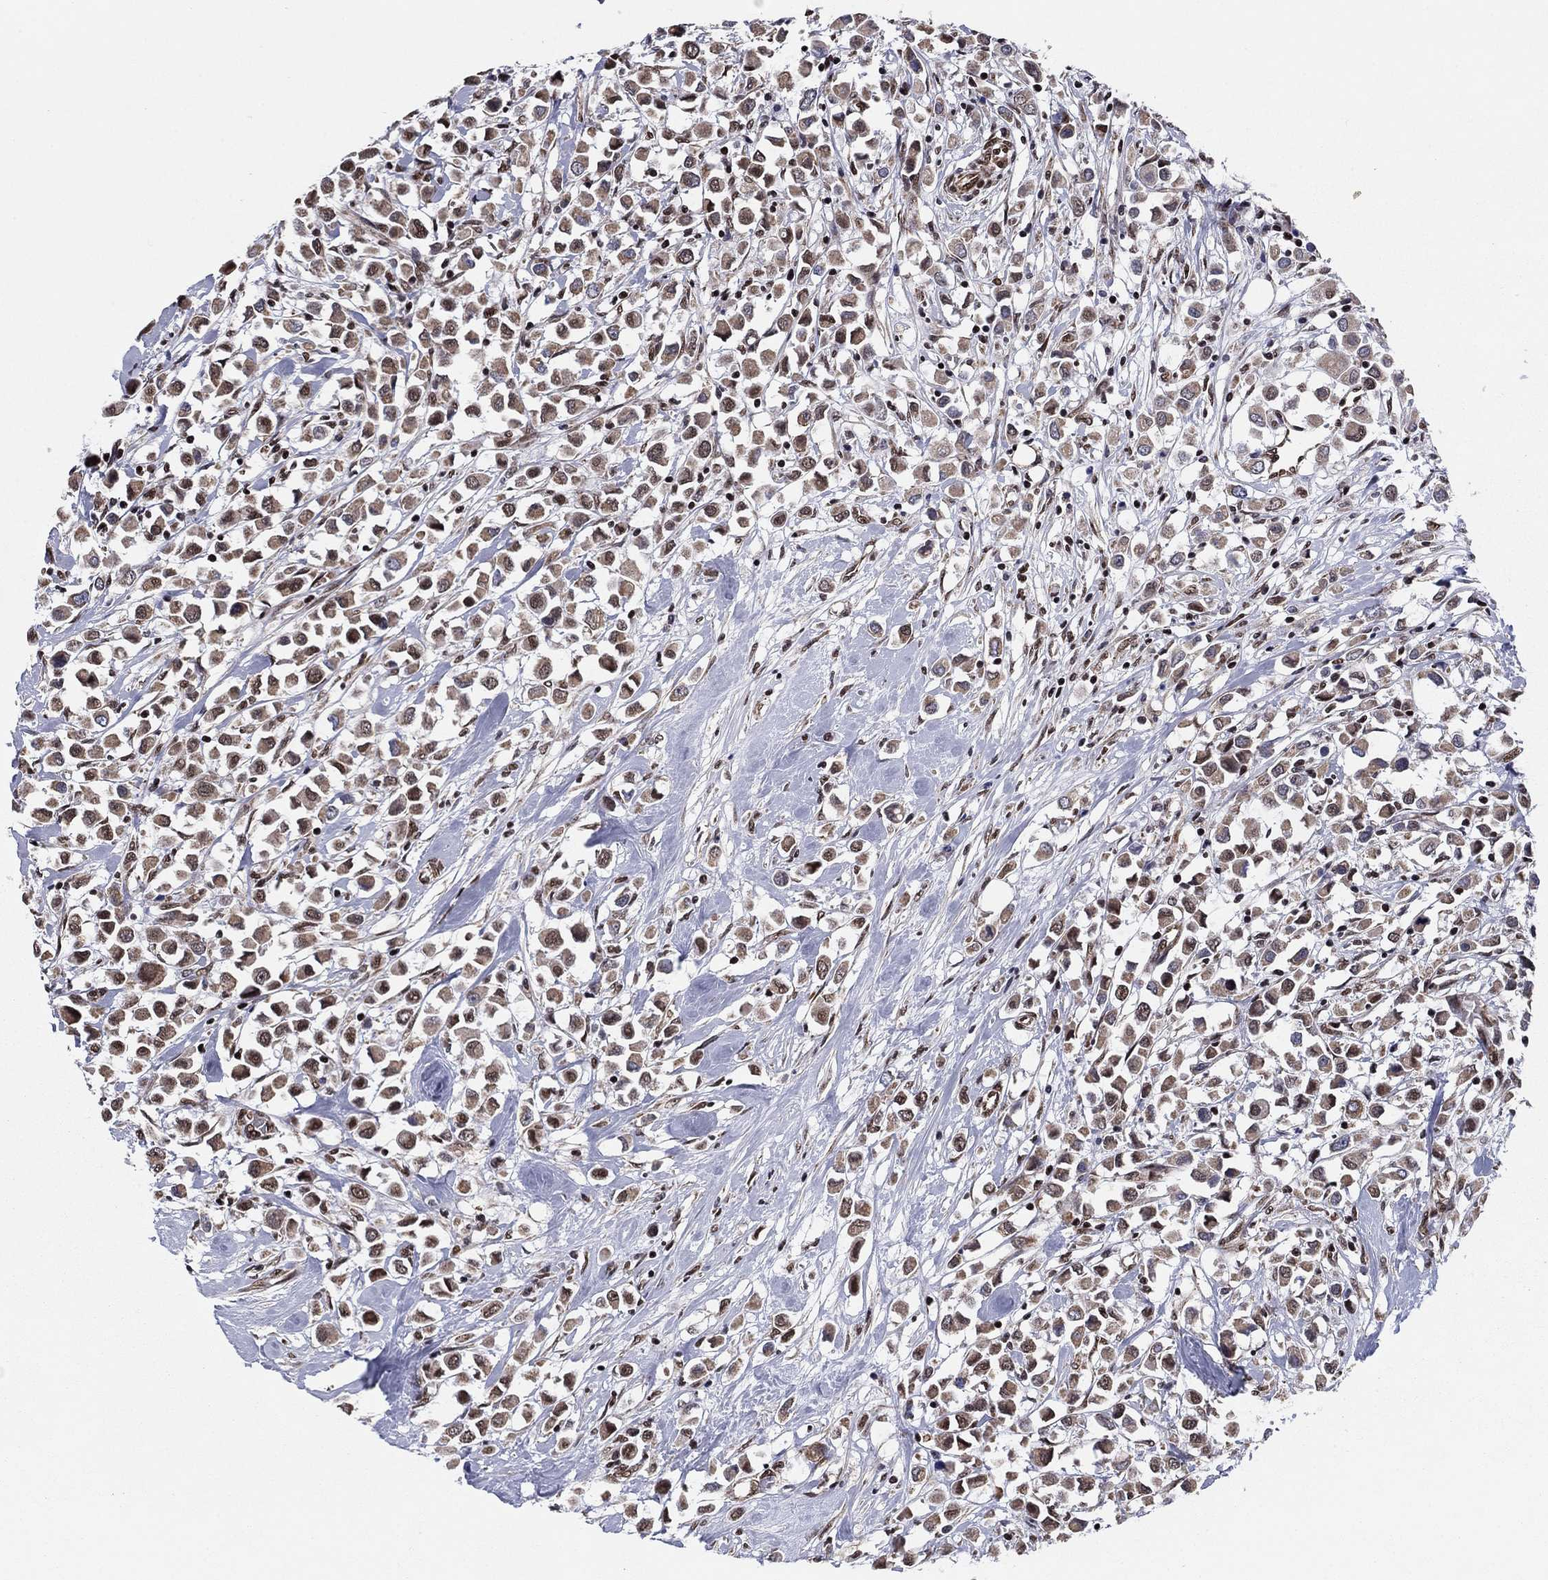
{"staining": {"intensity": "weak", "quantity": ">75%", "location": "cytoplasmic/membranous,nuclear"}, "tissue": "breast cancer", "cell_type": "Tumor cells", "image_type": "cancer", "snomed": [{"axis": "morphology", "description": "Duct carcinoma"}, {"axis": "topography", "description": "Breast"}], "caption": "Immunohistochemistry staining of breast cancer, which displays low levels of weak cytoplasmic/membranous and nuclear positivity in about >75% of tumor cells indicating weak cytoplasmic/membranous and nuclear protein positivity. The staining was performed using DAB (brown) for protein detection and nuclei were counterstained in hematoxylin (blue).", "gene": "N4BP2", "patient": {"sex": "female", "age": 61}}